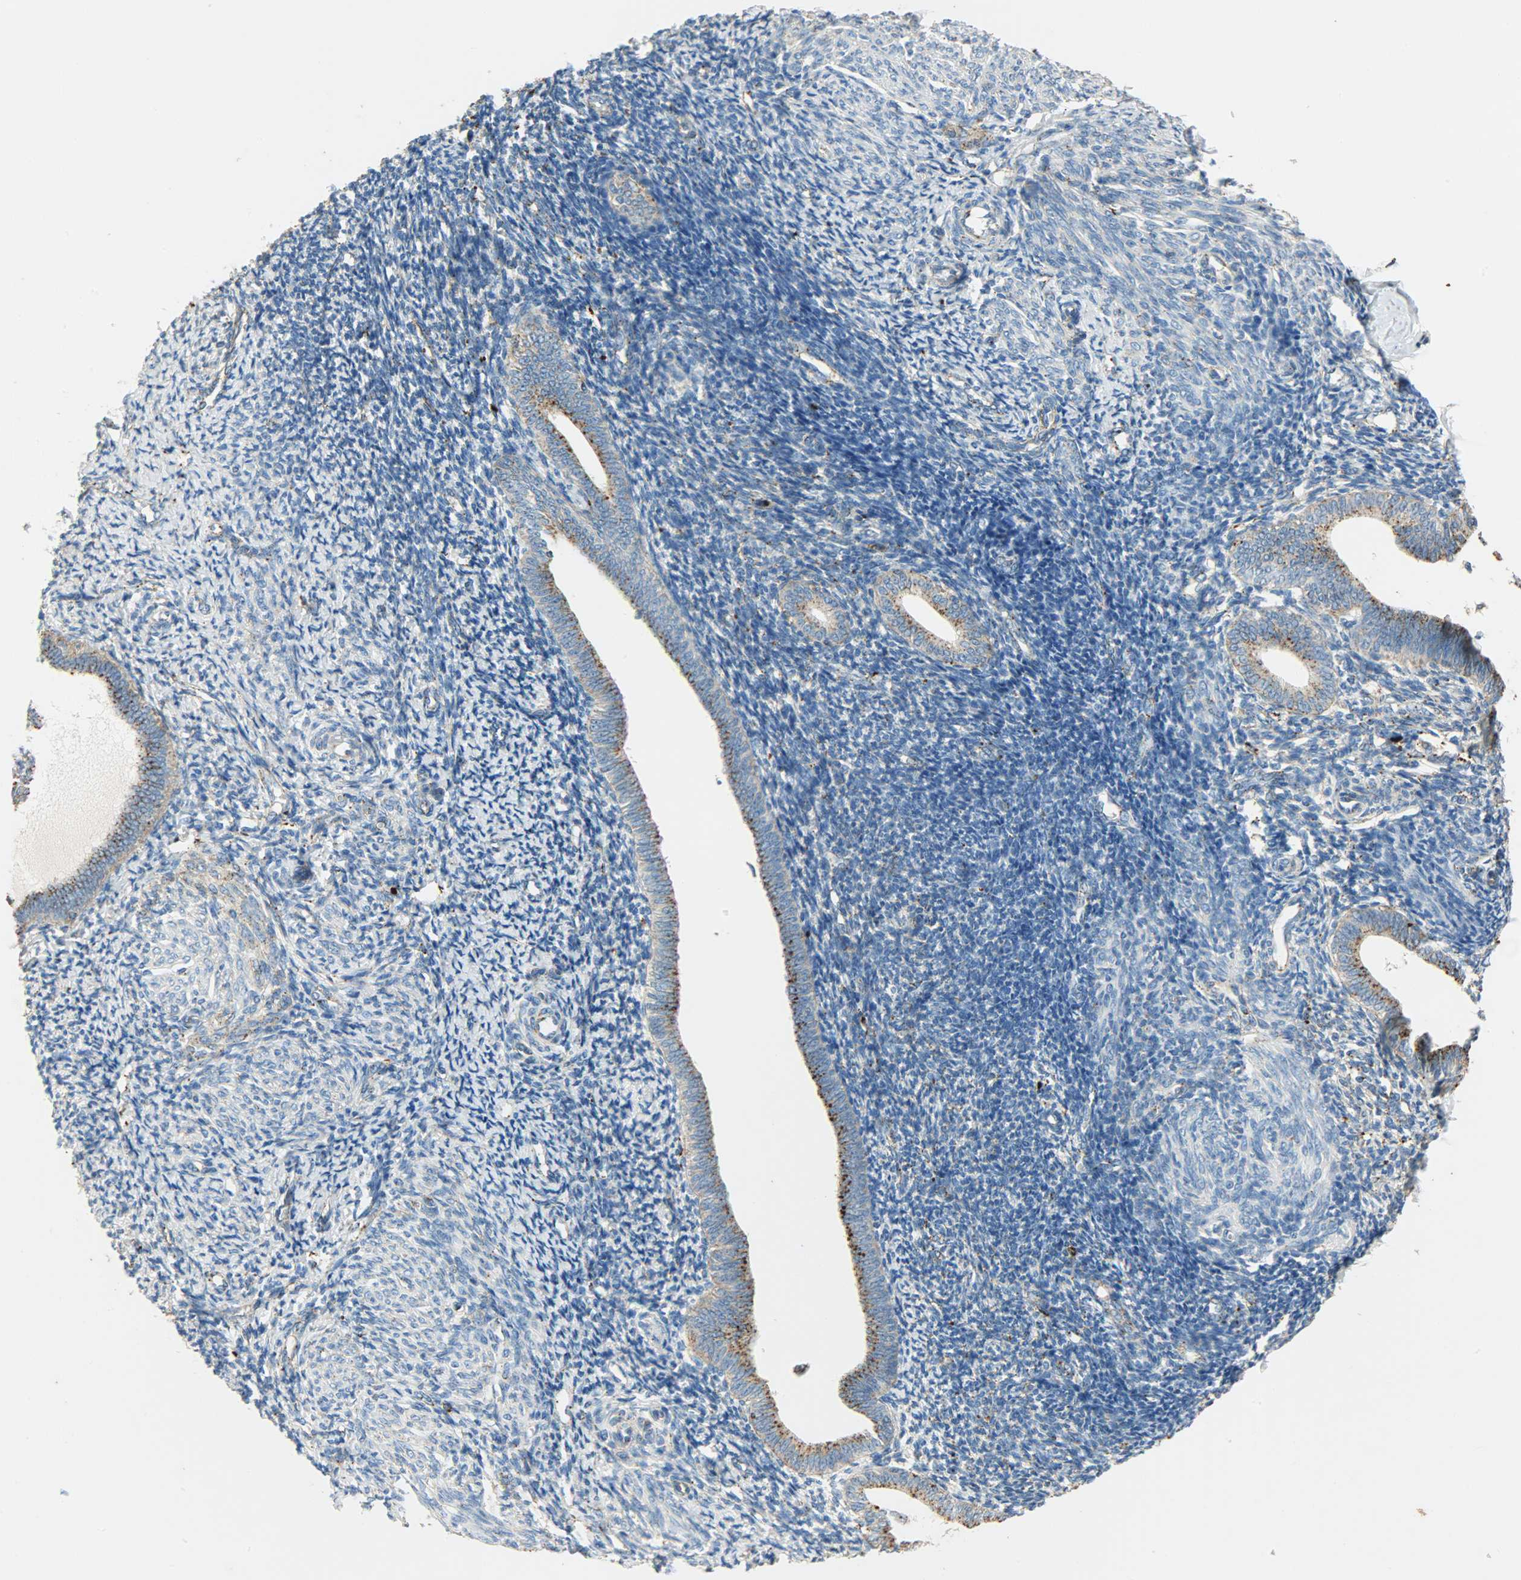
{"staining": {"intensity": "negative", "quantity": "none", "location": "none"}, "tissue": "endometrium", "cell_type": "Cells in endometrial stroma", "image_type": "normal", "snomed": [{"axis": "morphology", "description": "Normal tissue, NOS"}, {"axis": "topography", "description": "Endometrium"}], "caption": "Immunohistochemistry (IHC) micrograph of unremarkable endometrium: endometrium stained with DAB (3,3'-diaminobenzidine) exhibits no significant protein staining in cells in endometrial stroma. Nuclei are stained in blue.", "gene": "ASAH1", "patient": {"sex": "female", "age": 57}}